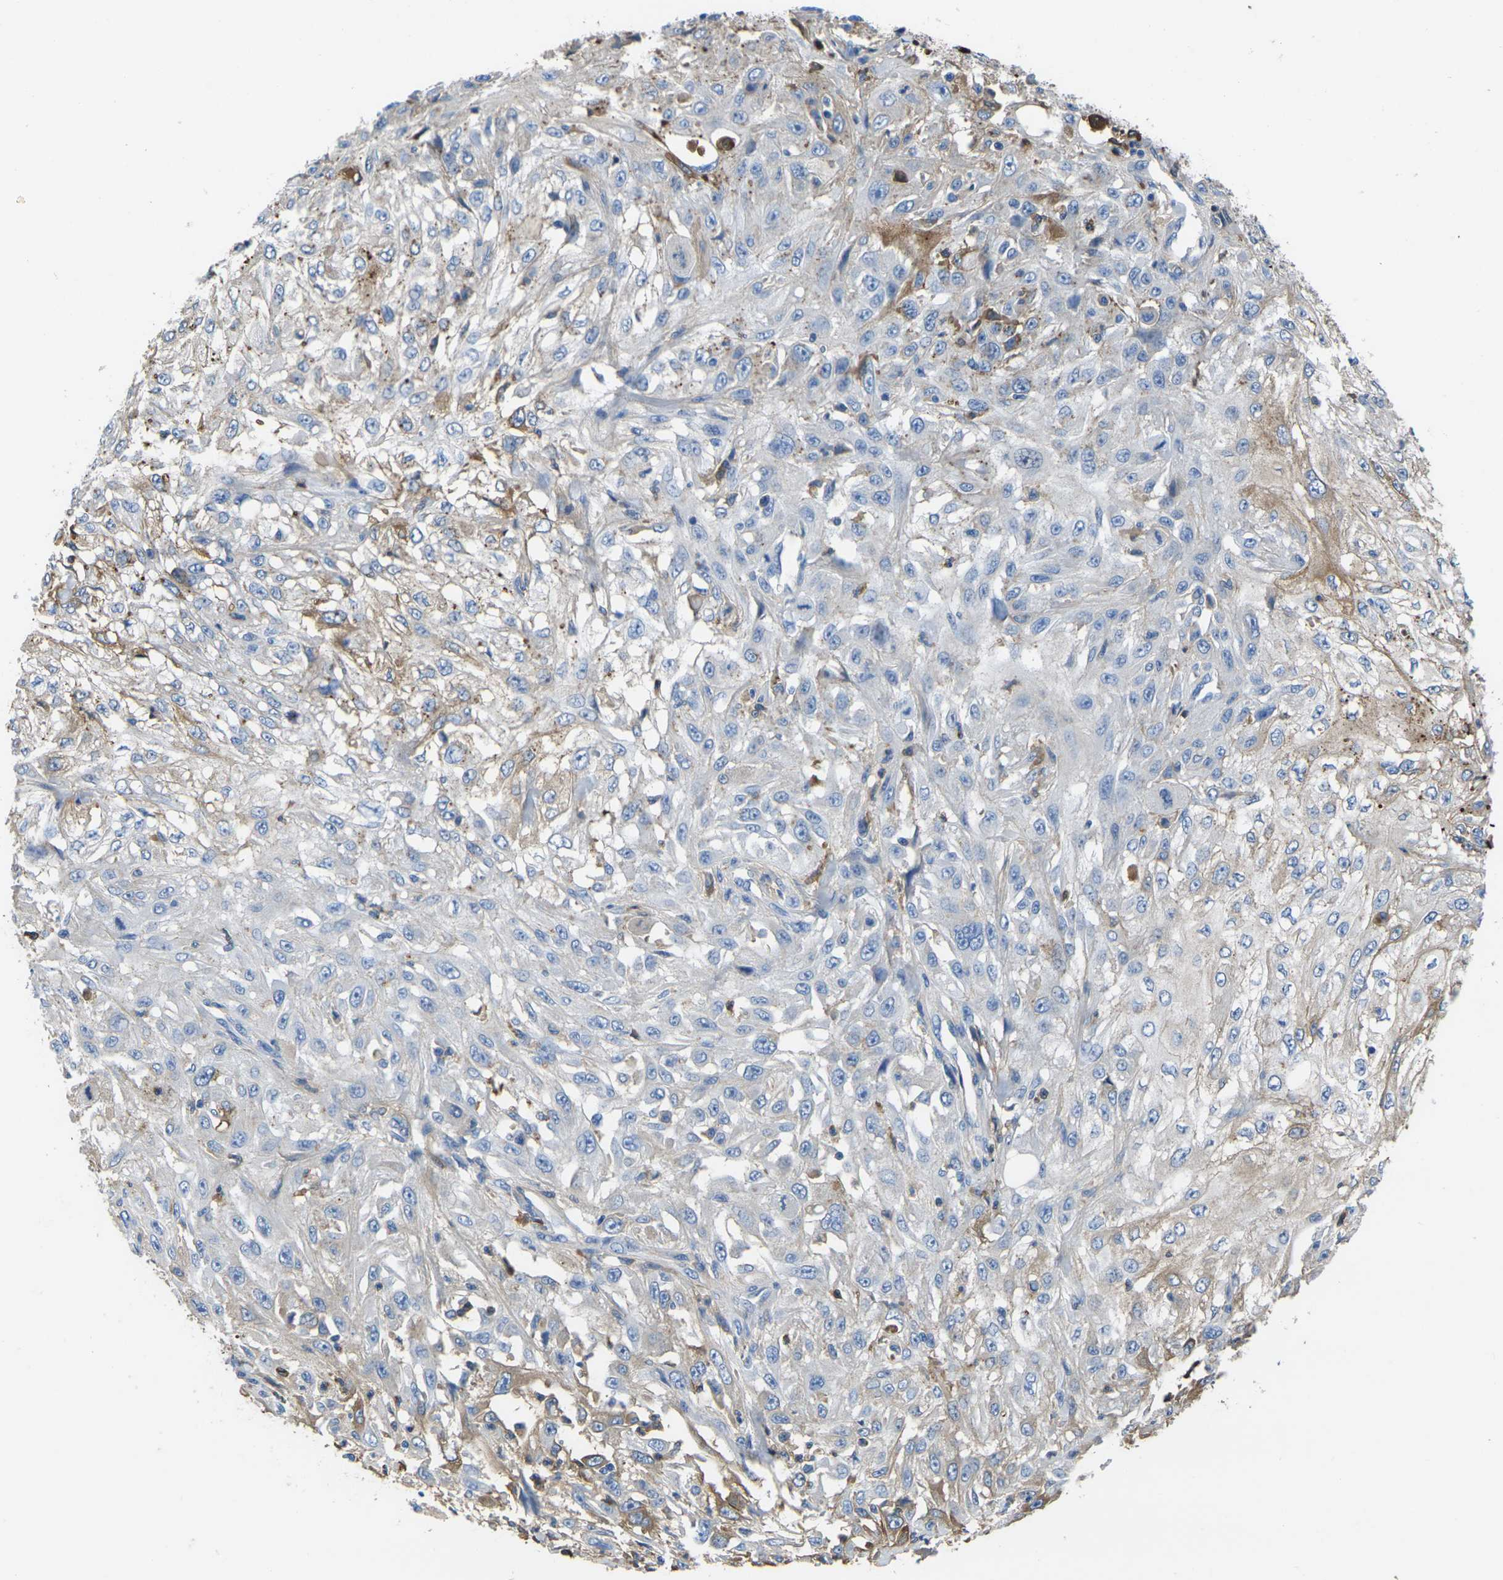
{"staining": {"intensity": "moderate", "quantity": "<25%", "location": "cytoplasmic/membranous"}, "tissue": "skin cancer", "cell_type": "Tumor cells", "image_type": "cancer", "snomed": [{"axis": "morphology", "description": "Squamous cell carcinoma, NOS"}, {"axis": "topography", "description": "Skin"}], "caption": "Squamous cell carcinoma (skin) stained for a protein (brown) shows moderate cytoplasmic/membranous positive positivity in approximately <25% of tumor cells.", "gene": "GREM2", "patient": {"sex": "male", "age": 75}}